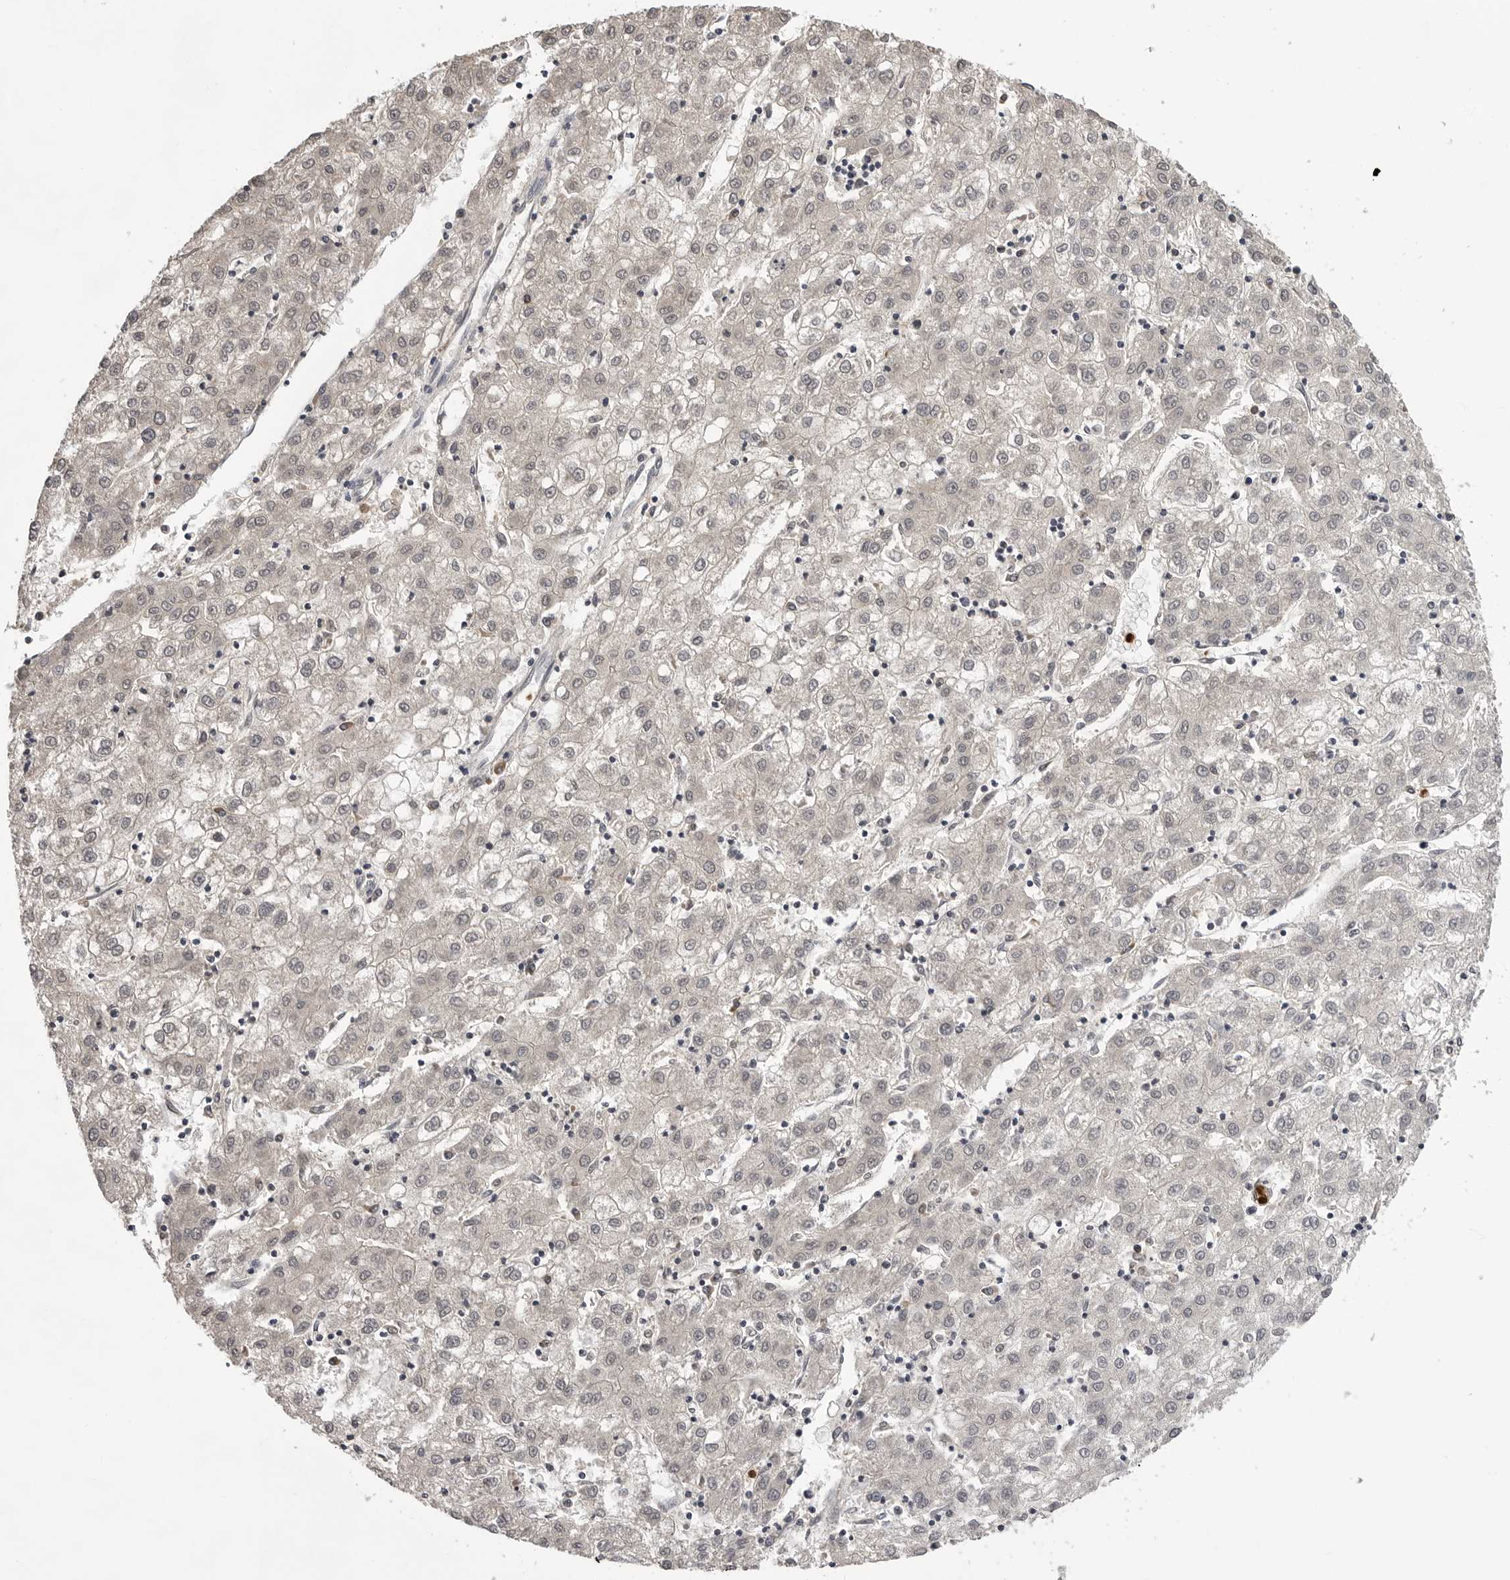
{"staining": {"intensity": "negative", "quantity": "none", "location": "none"}, "tissue": "liver cancer", "cell_type": "Tumor cells", "image_type": "cancer", "snomed": [{"axis": "morphology", "description": "Carcinoma, Hepatocellular, NOS"}, {"axis": "topography", "description": "Liver"}], "caption": "DAB (3,3'-diaminobenzidine) immunohistochemical staining of liver cancer (hepatocellular carcinoma) reveals no significant expression in tumor cells.", "gene": "TRMT13", "patient": {"sex": "male", "age": 72}}